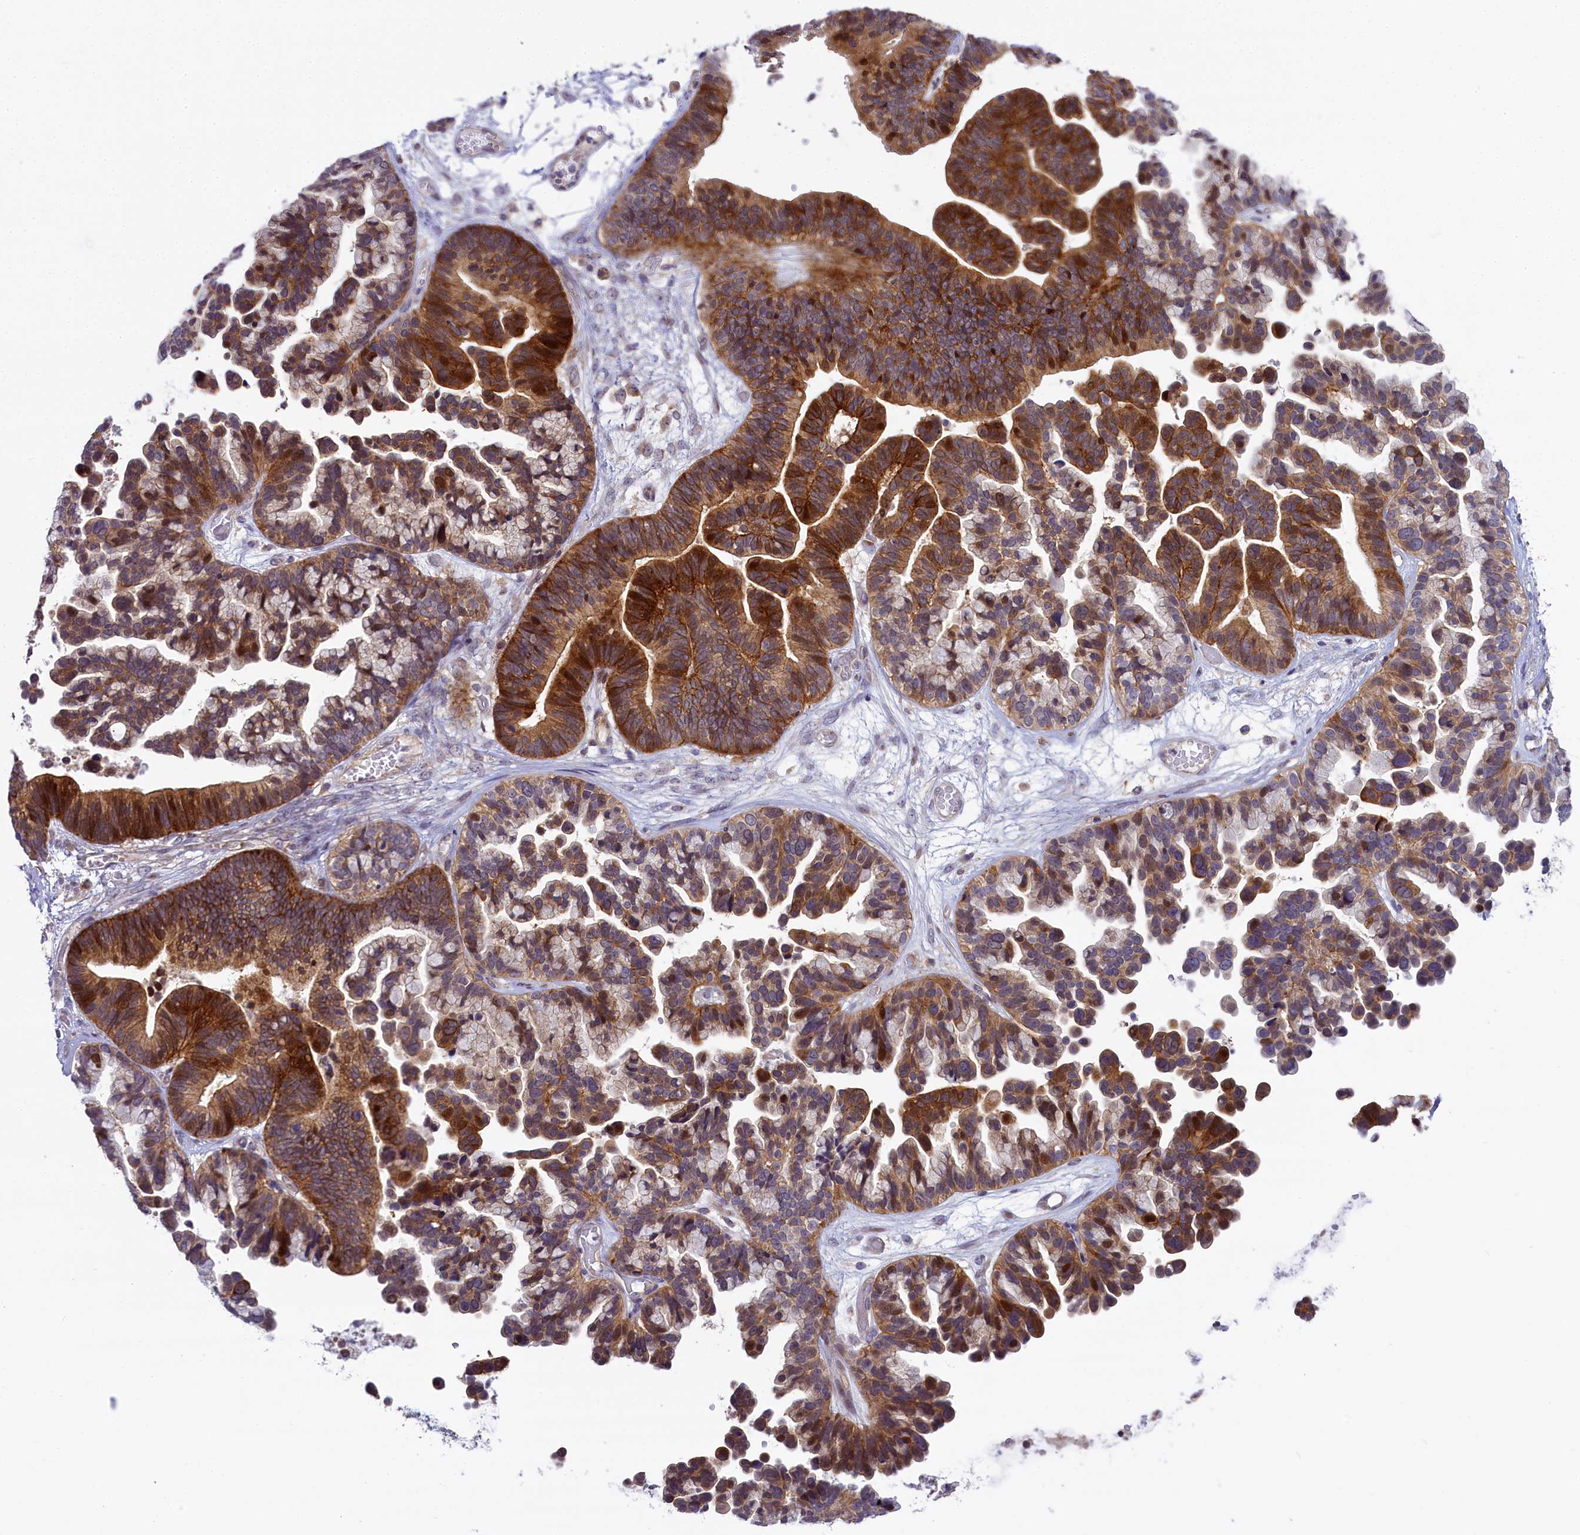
{"staining": {"intensity": "strong", "quantity": "25%-75%", "location": "cytoplasmic/membranous"}, "tissue": "ovarian cancer", "cell_type": "Tumor cells", "image_type": "cancer", "snomed": [{"axis": "morphology", "description": "Cystadenocarcinoma, serous, NOS"}, {"axis": "topography", "description": "Ovary"}], "caption": "Immunohistochemistry image of neoplastic tissue: ovarian serous cystadenocarcinoma stained using immunohistochemistry shows high levels of strong protein expression localized specifically in the cytoplasmic/membranous of tumor cells, appearing as a cytoplasmic/membranous brown color.", "gene": "CCL23", "patient": {"sex": "female", "age": 56}}